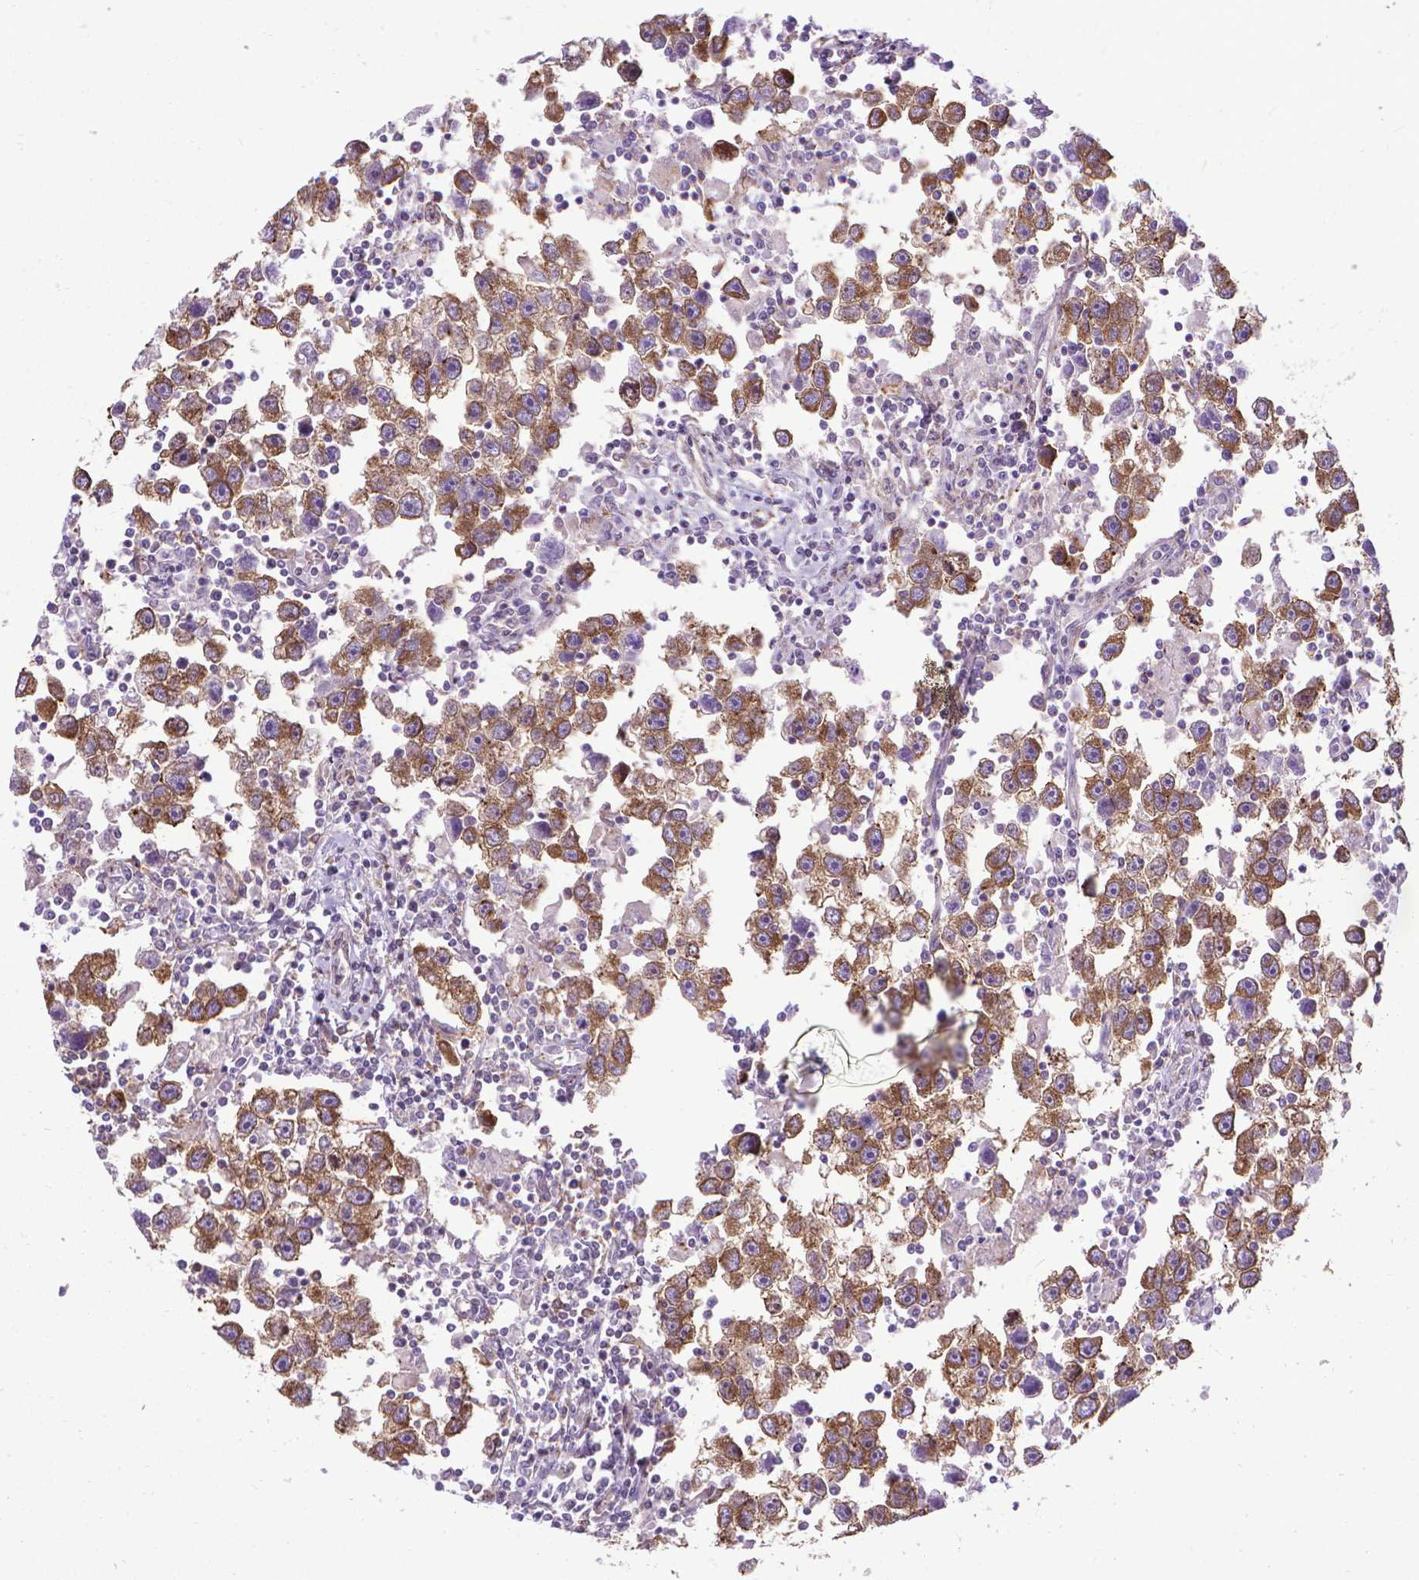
{"staining": {"intensity": "moderate", "quantity": ">75%", "location": "cytoplasmic/membranous"}, "tissue": "testis cancer", "cell_type": "Tumor cells", "image_type": "cancer", "snomed": [{"axis": "morphology", "description": "Seminoma, NOS"}, {"axis": "topography", "description": "Testis"}], "caption": "Immunohistochemistry staining of seminoma (testis), which reveals medium levels of moderate cytoplasmic/membranous expression in about >75% of tumor cells indicating moderate cytoplasmic/membranous protein positivity. The staining was performed using DAB (brown) for protein detection and nuclei were counterstained in hematoxylin (blue).", "gene": "CFAP299", "patient": {"sex": "male", "age": 30}}